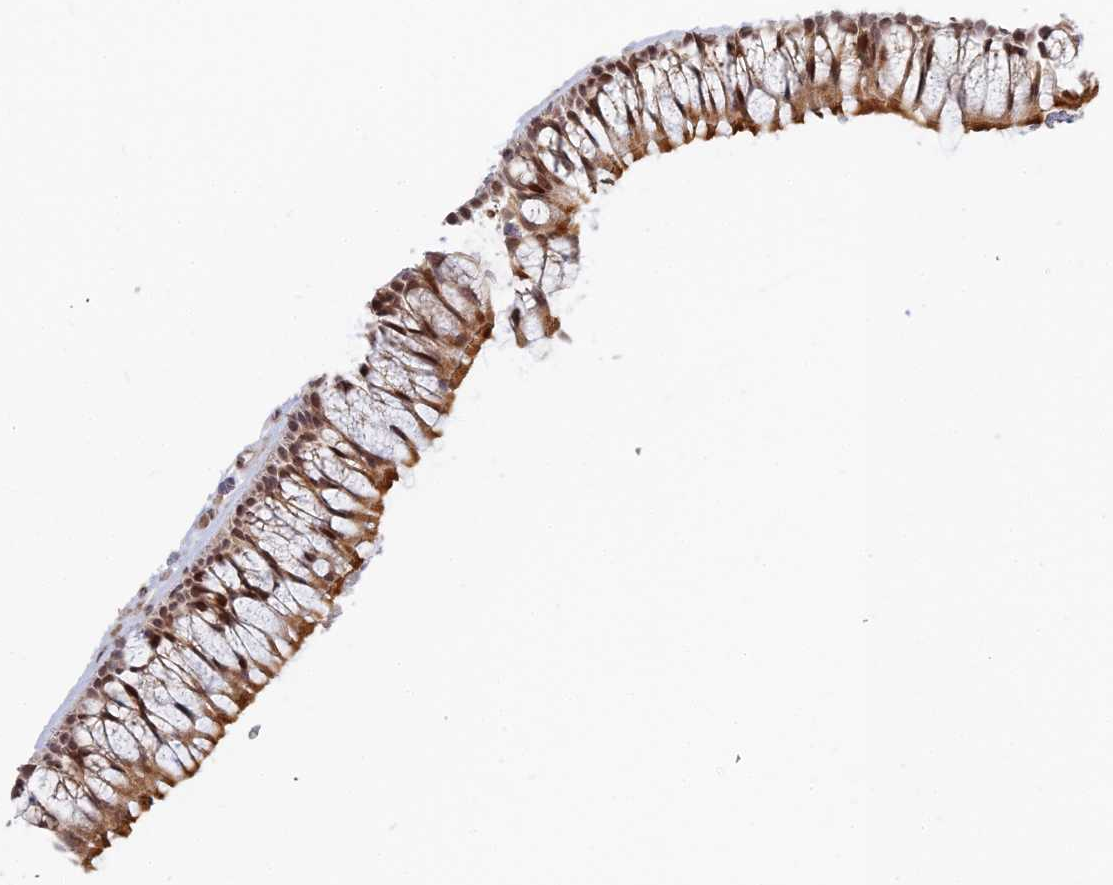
{"staining": {"intensity": "moderate", "quantity": ">75%", "location": "cytoplasmic/membranous,nuclear"}, "tissue": "nasopharynx", "cell_type": "Respiratory epithelial cells", "image_type": "normal", "snomed": [{"axis": "morphology", "description": "Normal tissue, NOS"}, {"axis": "morphology", "description": "Inflammation, NOS"}, {"axis": "morphology", "description": "Malignant melanoma, Metastatic site"}, {"axis": "topography", "description": "Nasopharynx"}], "caption": "An immunohistochemistry image of benign tissue is shown. Protein staining in brown labels moderate cytoplasmic/membranous,nuclear positivity in nasopharynx within respiratory epithelial cells.", "gene": "ABCA2", "patient": {"sex": "male", "age": 70}}